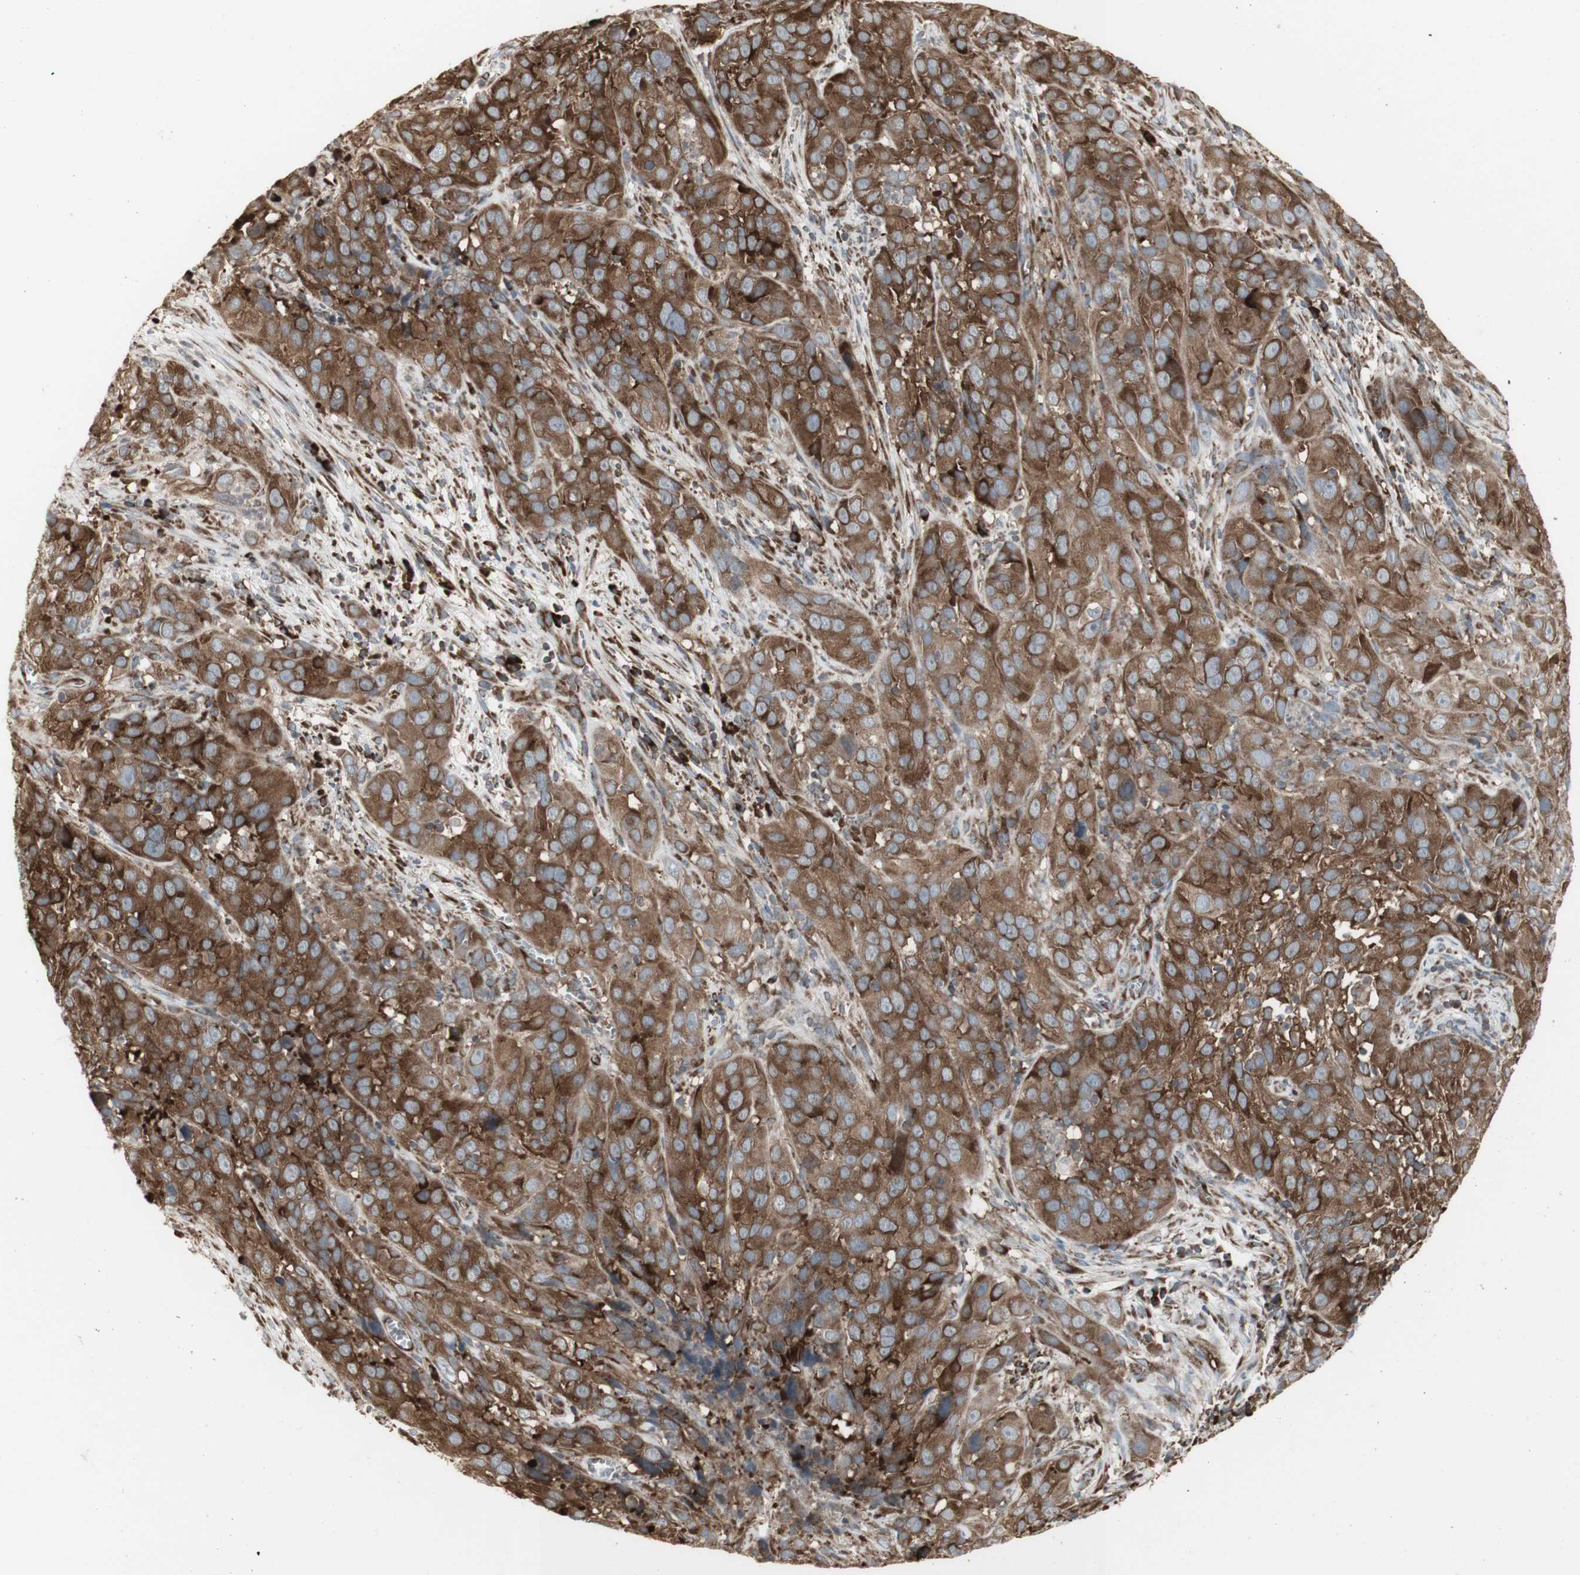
{"staining": {"intensity": "strong", "quantity": ">75%", "location": "cytoplasmic/membranous"}, "tissue": "cervical cancer", "cell_type": "Tumor cells", "image_type": "cancer", "snomed": [{"axis": "morphology", "description": "Squamous cell carcinoma, NOS"}, {"axis": "topography", "description": "Cervix"}], "caption": "The image displays staining of cervical cancer, revealing strong cytoplasmic/membranous protein positivity (brown color) within tumor cells. The staining was performed using DAB to visualize the protein expression in brown, while the nuclei were stained in blue with hematoxylin (Magnification: 20x).", "gene": "FKBP3", "patient": {"sex": "female", "age": 32}}